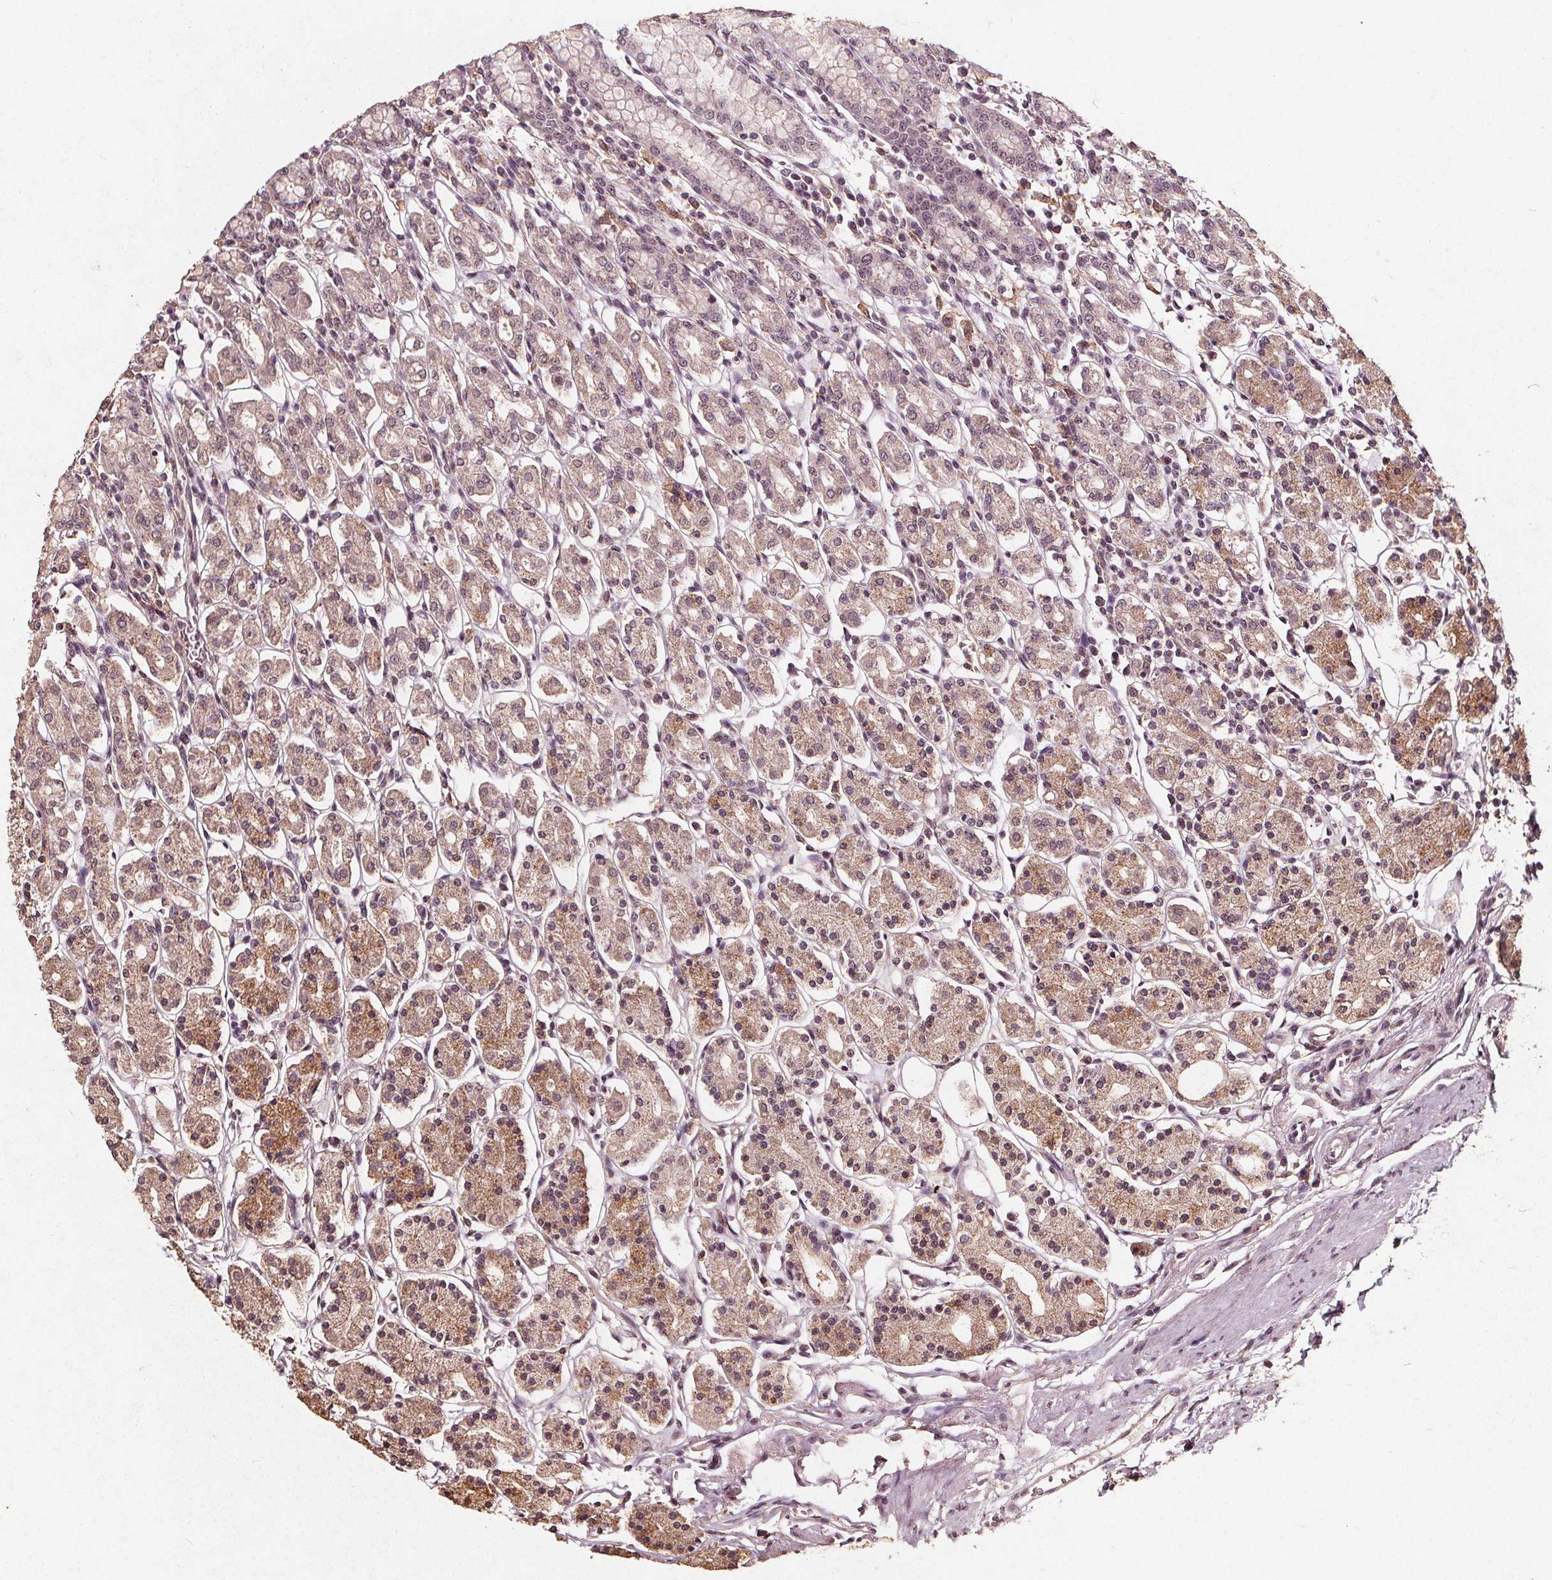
{"staining": {"intensity": "moderate", "quantity": "25%-75%", "location": "cytoplasmic/membranous"}, "tissue": "stomach", "cell_type": "Glandular cells", "image_type": "normal", "snomed": [{"axis": "morphology", "description": "Normal tissue, NOS"}, {"axis": "topography", "description": "Stomach, upper"}, {"axis": "topography", "description": "Stomach"}], "caption": "Immunohistochemistry (IHC) of benign human stomach reveals medium levels of moderate cytoplasmic/membranous staining in about 25%-75% of glandular cells. (DAB (3,3'-diaminobenzidine) IHC with brightfield microscopy, high magnification).", "gene": "ABCA1", "patient": {"sex": "male", "age": 62}}